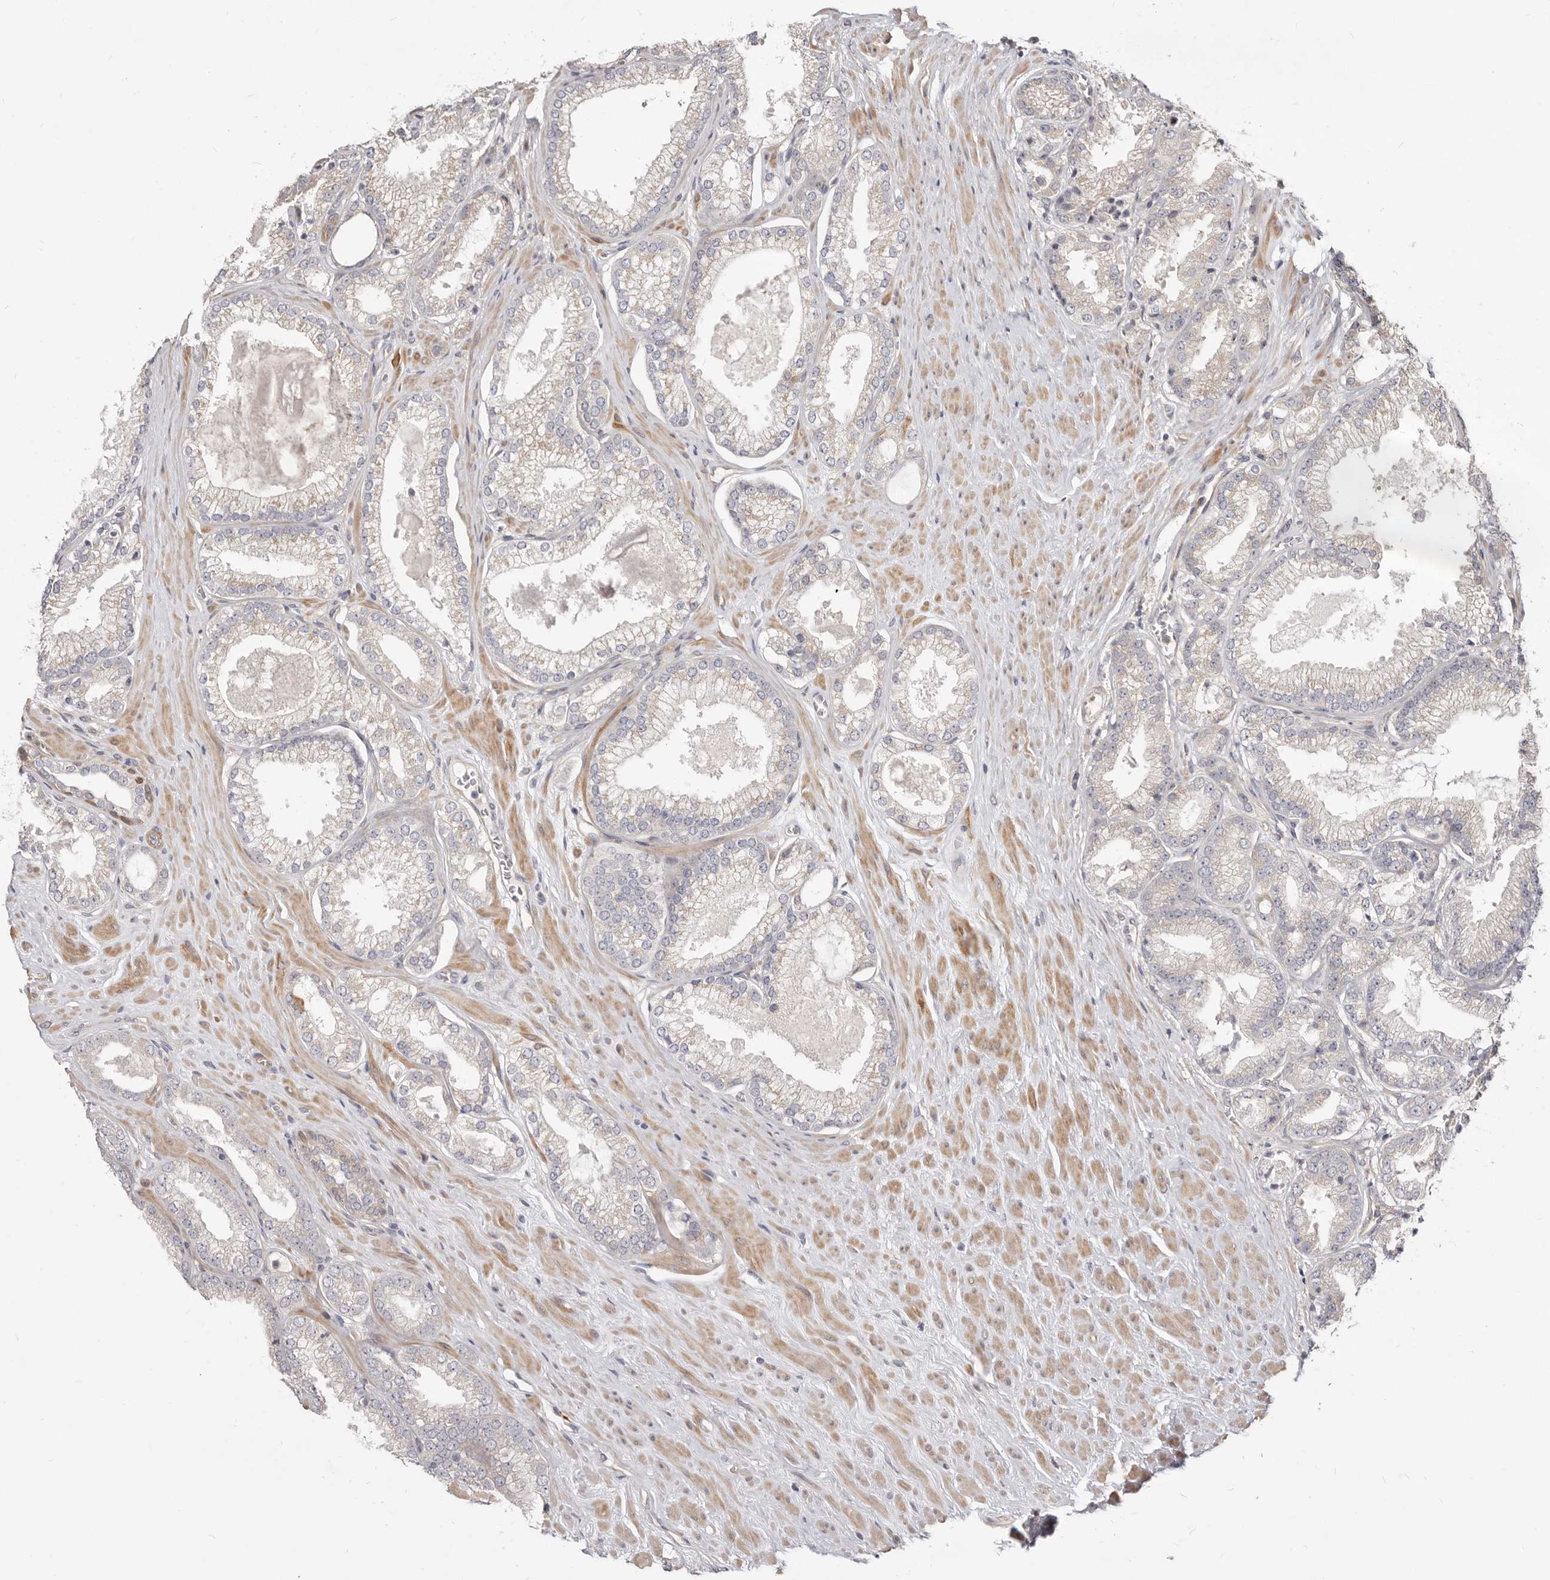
{"staining": {"intensity": "negative", "quantity": "none", "location": "none"}, "tissue": "prostate cancer", "cell_type": "Tumor cells", "image_type": "cancer", "snomed": [{"axis": "morphology", "description": "Adenocarcinoma, Low grade"}, {"axis": "topography", "description": "Prostate"}], "caption": "A histopathology image of human prostate adenocarcinoma (low-grade) is negative for staining in tumor cells.", "gene": "GPATCH4", "patient": {"sex": "male", "age": 62}}